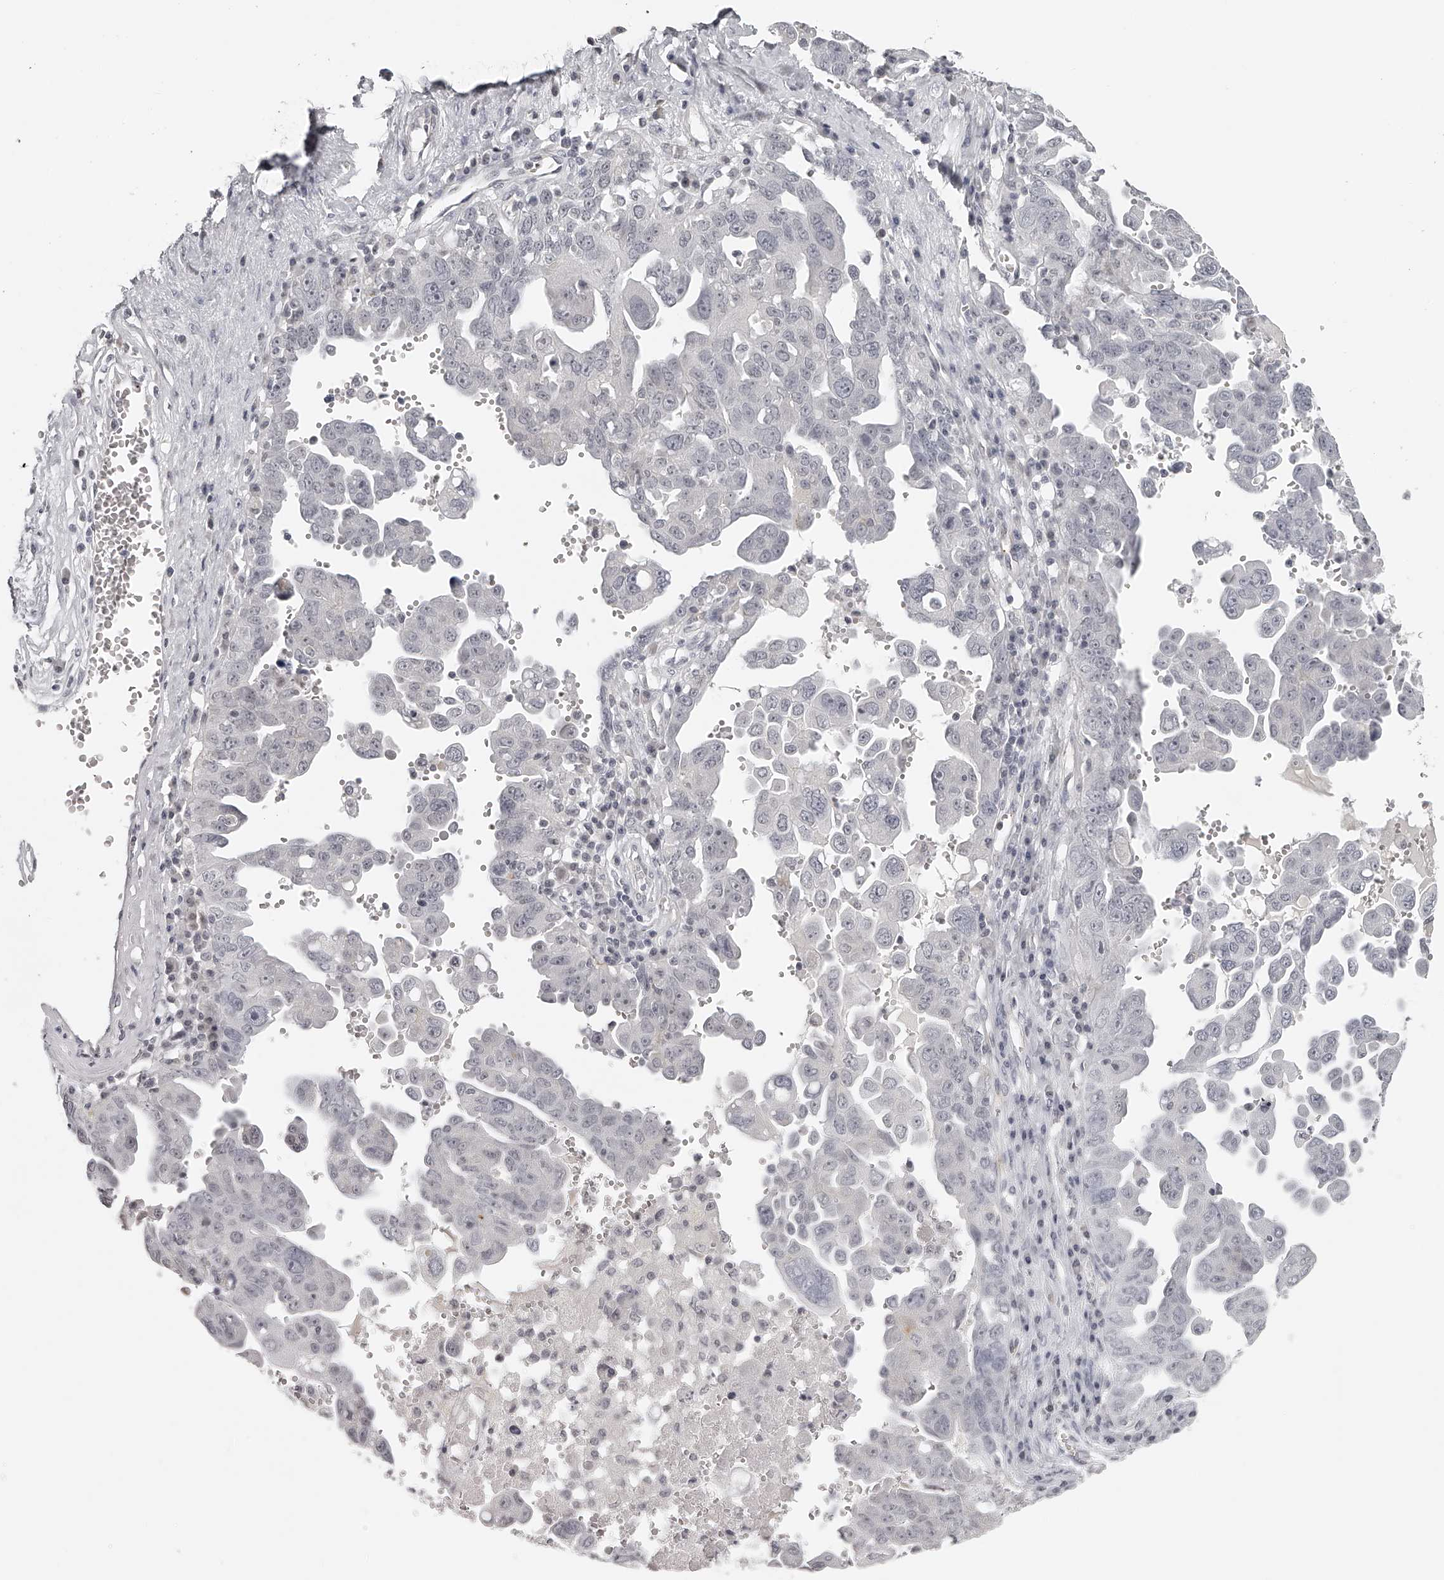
{"staining": {"intensity": "negative", "quantity": "none", "location": "none"}, "tissue": "ovarian cancer", "cell_type": "Tumor cells", "image_type": "cancer", "snomed": [{"axis": "morphology", "description": "Carcinoma, endometroid"}, {"axis": "topography", "description": "Ovary"}], "caption": "Immunohistochemistry (IHC) histopathology image of neoplastic tissue: human ovarian cancer (endometroid carcinoma) stained with DAB shows no significant protein staining in tumor cells. (Brightfield microscopy of DAB immunohistochemistry (IHC) at high magnification).", "gene": "RNF220", "patient": {"sex": "female", "age": 62}}